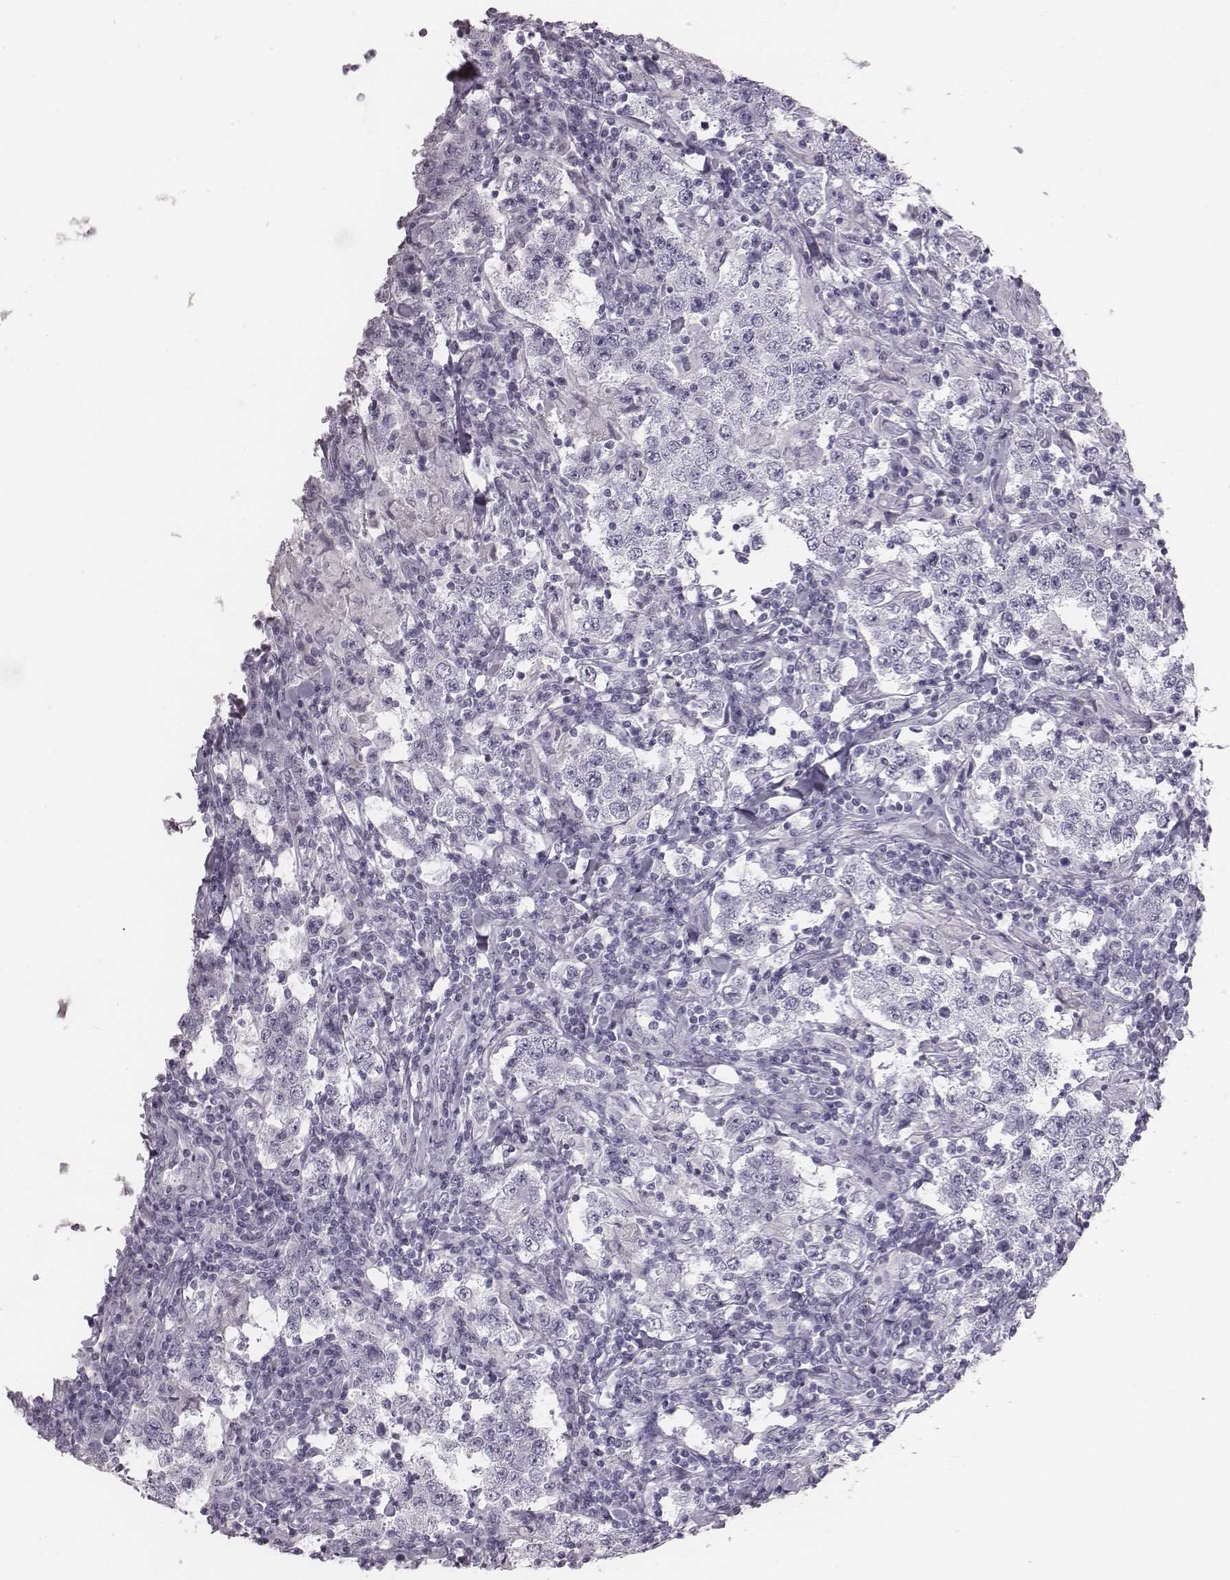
{"staining": {"intensity": "negative", "quantity": "none", "location": "none"}, "tissue": "testis cancer", "cell_type": "Tumor cells", "image_type": "cancer", "snomed": [{"axis": "morphology", "description": "Seminoma, NOS"}, {"axis": "morphology", "description": "Carcinoma, Embryonal, NOS"}, {"axis": "topography", "description": "Testis"}], "caption": "A high-resolution histopathology image shows immunohistochemistry (IHC) staining of testis cancer, which exhibits no significant expression in tumor cells. Brightfield microscopy of immunohistochemistry stained with DAB (3,3'-diaminobenzidine) (brown) and hematoxylin (blue), captured at high magnification.", "gene": "C6orf58", "patient": {"sex": "male", "age": 41}}